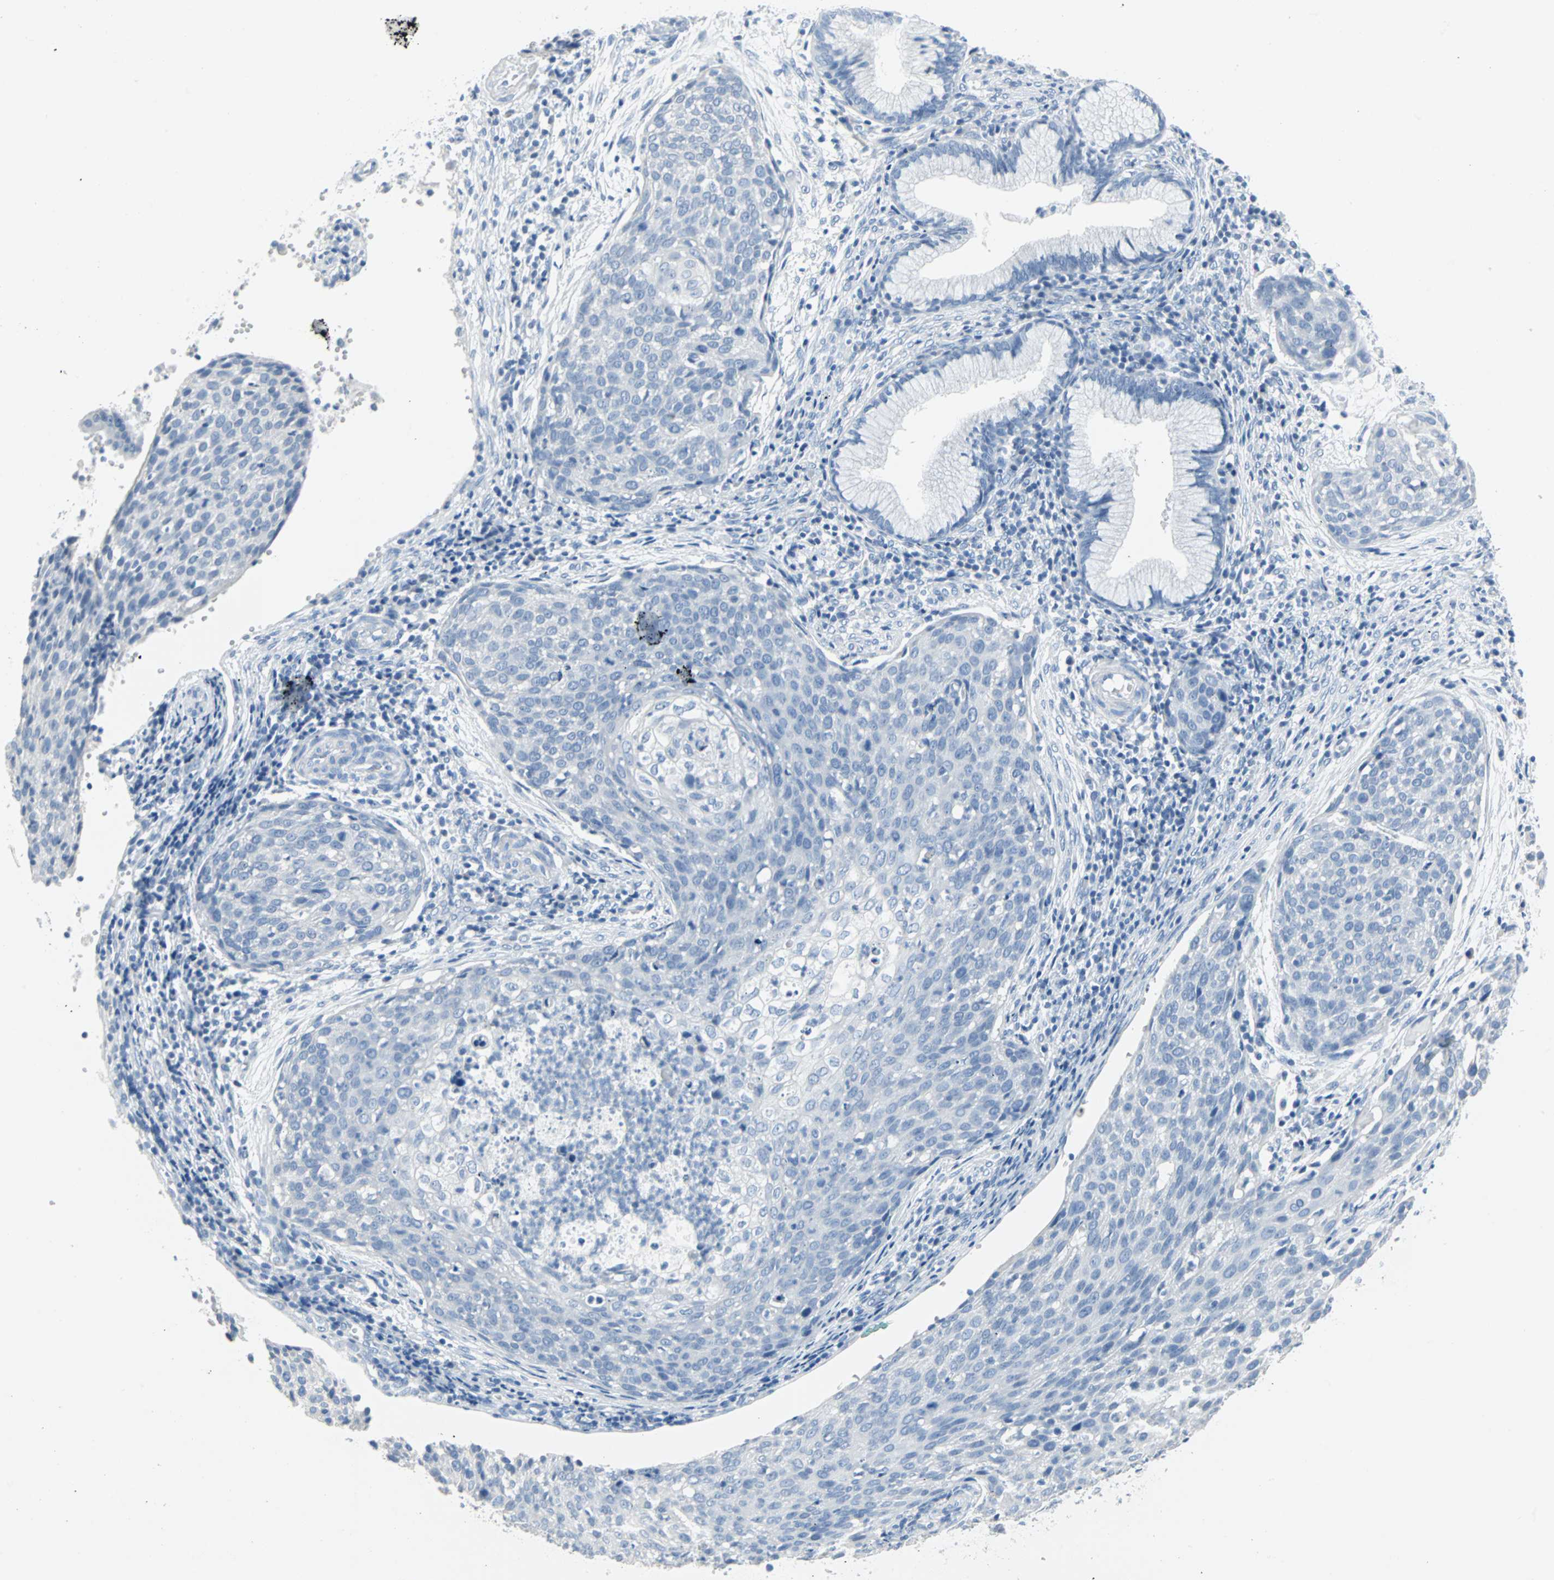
{"staining": {"intensity": "negative", "quantity": "none", "location": "none"}, "tissue": "cervical cancer", "cell_type": "Tumor cells", "image_type": "cancer", "snomed": [{"axis": "morphology", "description": "Squamous cell carcinoma, NOS"}, {"axis": "topography", "description": "Cervix"}], "caption": "A high-resolution image shows IHC staining of cervical cancer, which shows no significant staining in tumor cells. (DAB (3,3'-diaminobenzidine) immunohistochemistry with hematoxylin counter stain).", "gene": "STX1A", "patient": {"sex": "female", "age": 38}}